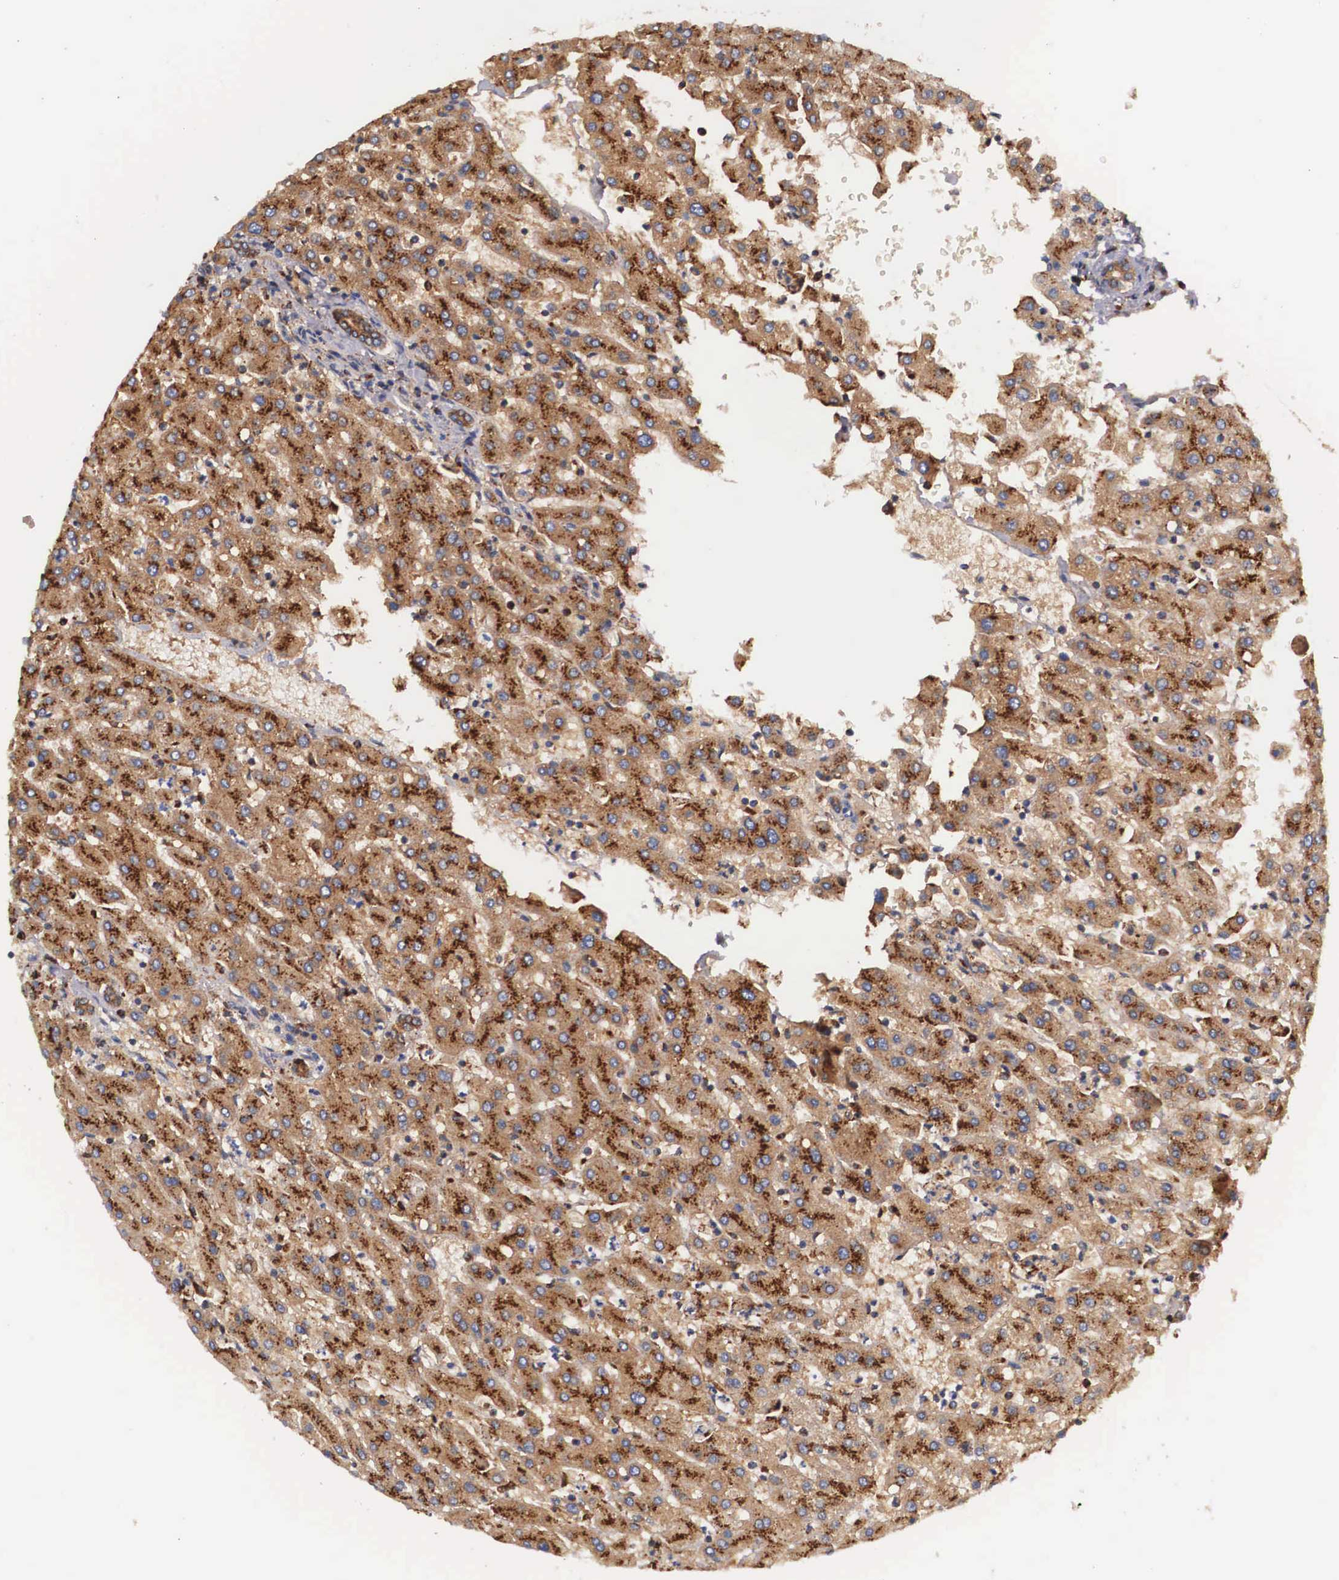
{"staining": {"intensity": "weak", "quantity": ">75%", "location": "cytoplasmic/membranous"}, "tissue": "liver", "cell_type": "Cholangiocytes", "image_type": "normal", "snomed": [{"axis": "morphology", "description": "Normal tissue, NOS"}, {"axis": "topography", "description": "Liver"}], "caption": "Liver stained with DAB IHC reveals low levels of weak cytoplasmic/membranous positivity in approximately >75% of cholangiocytes.", "gene": "NAGA", "patient": {"sex": "female", "age": 30}}